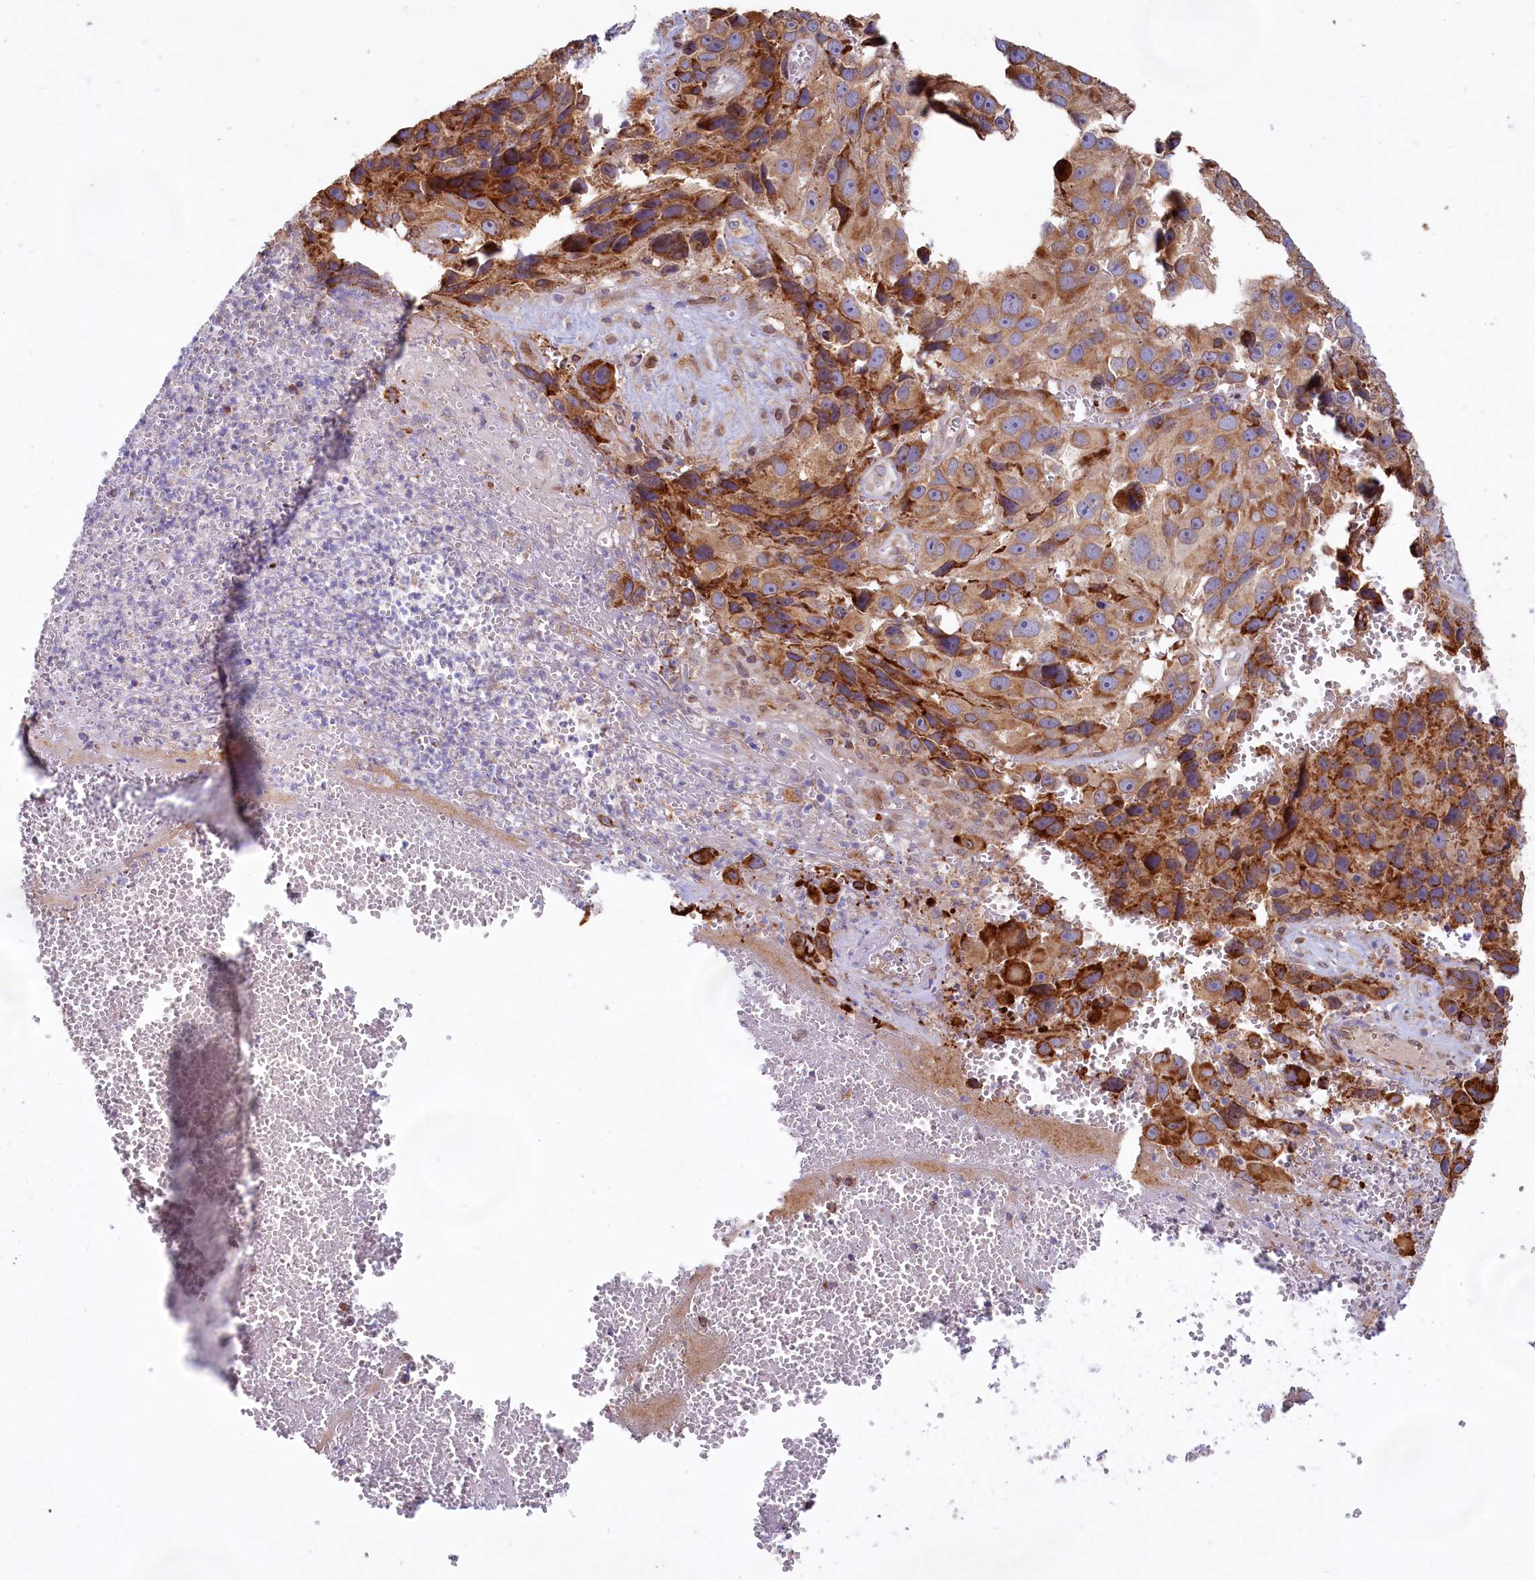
{"staining": {"intensity": "moderate", "quantity": ">75%", "location": "cytoplasmic/membranous"}, "tissue": "melanoma", "cell_type": "Tumor cells", "image_type": "cancer", "snomed": [{"axis": "morphology", "description": "Malignant melanoma, NOS"}, {"axis": "topography", "description": "Skin"}], "caption": "Melanoma stained with DAB (3,3'-diaminobenzidine) IHC reveals medium levels of moderate cytoplasmic/membranous expression in about >75% of tumor cells. The protein of interest is shown in brown color, while the nuclei are stained blue.", "gene": "TBC1D19", "patient": {"sex": "male", "age": 84}}